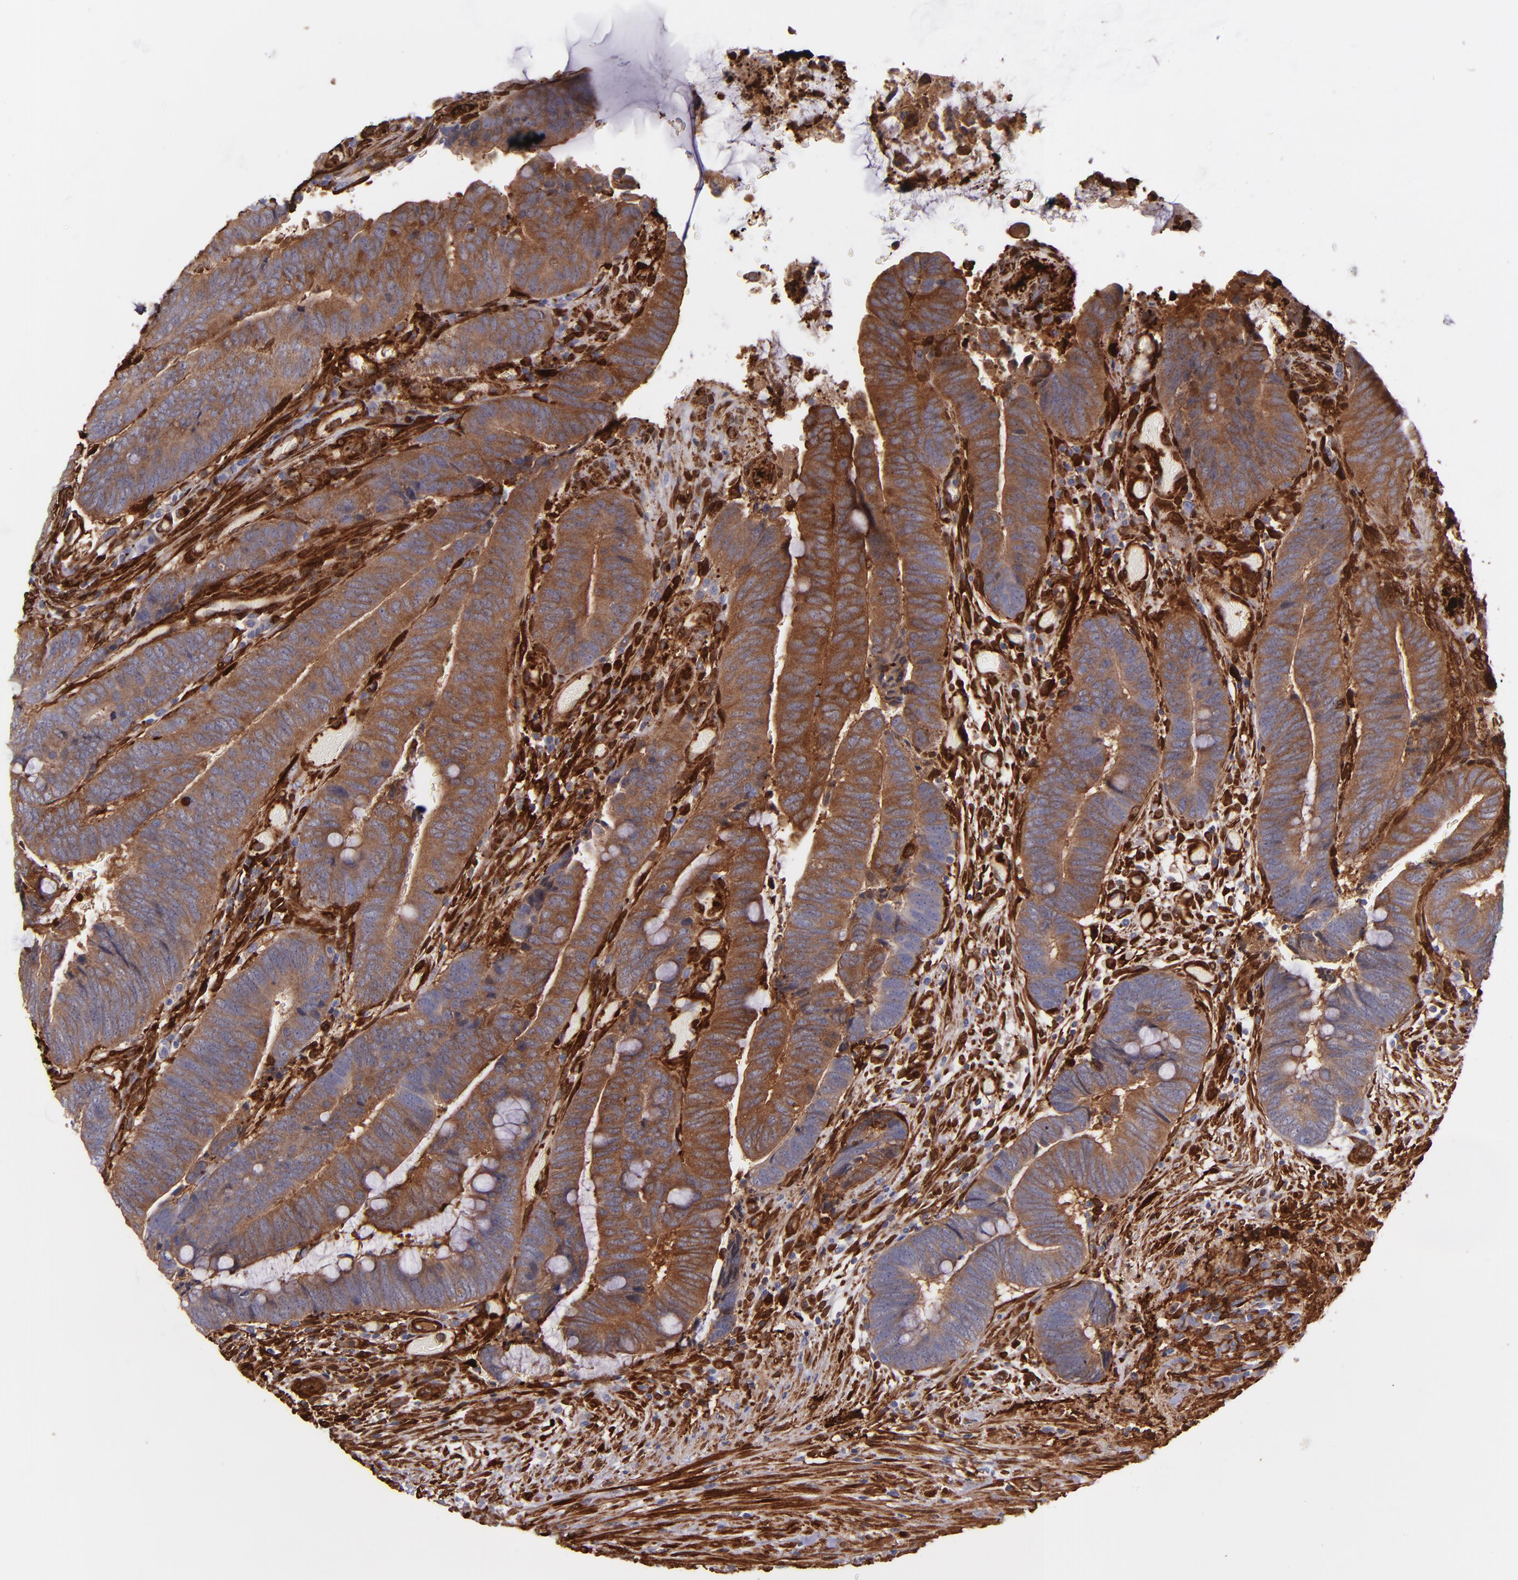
{"staining": {"intensity": "moderate", "quantity": ">75%", "location": "cytoplasmic/membranous"}, "tissue": "colorectal cancer", "cell_type": "Tumor cells", "image_type": "cancer", "snomed": [{"axis": "morphology", "description": "Normal tissue, NOS"}, {"axis": "morphology", "description": "Adenocarcinoma, NOS"}, {"axis": "topography", "description": "Rectum"}], "caption": "The photomicrograph shows staining of colorectal cancer (adenocarcinoma), revealing moderate cytoplasmic/membranous protein staining (brown color) within tumor cells.", "gene": "VCL", "patient": {"sex": "male", "age": 92}}